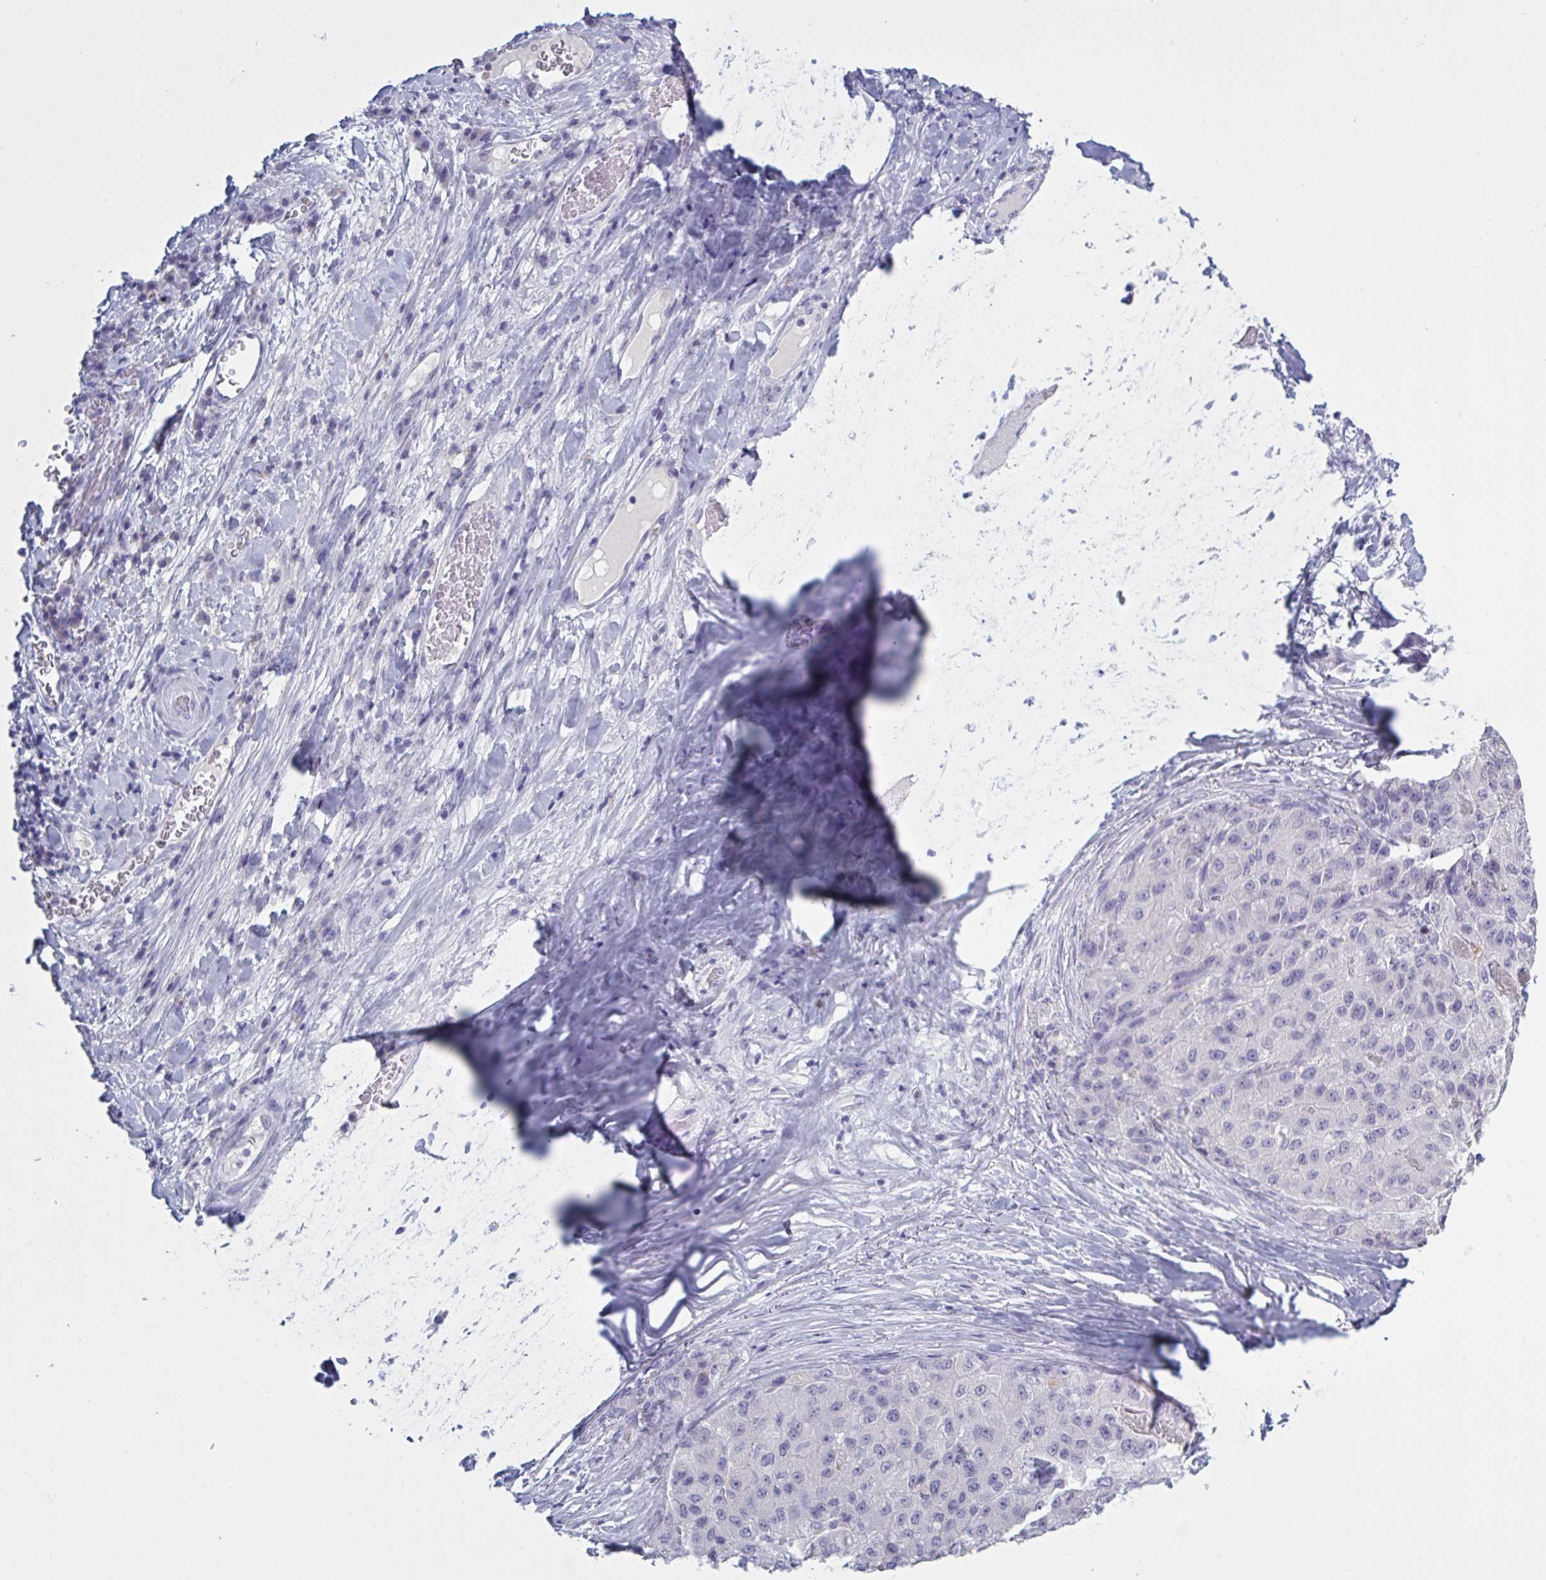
{"staining": {"intensity": "negative", "quantity": "none", "location": "none"}, "tissue": "liver cancer", "cell_type": "Tumor cells", "image_type": "cancer", "snomed": [{"axis": "morphology", "description": "Carcinoma, Hepatocellular, NOS"}, {"axis": "topography", "description": "Liver"}], "caption": "IHC of human hepatocellular carcinoma (liver) reveals no staining in tumor cells.", "gene": "NDUFC2", "patient": {"sex": "male", "age": 80}}